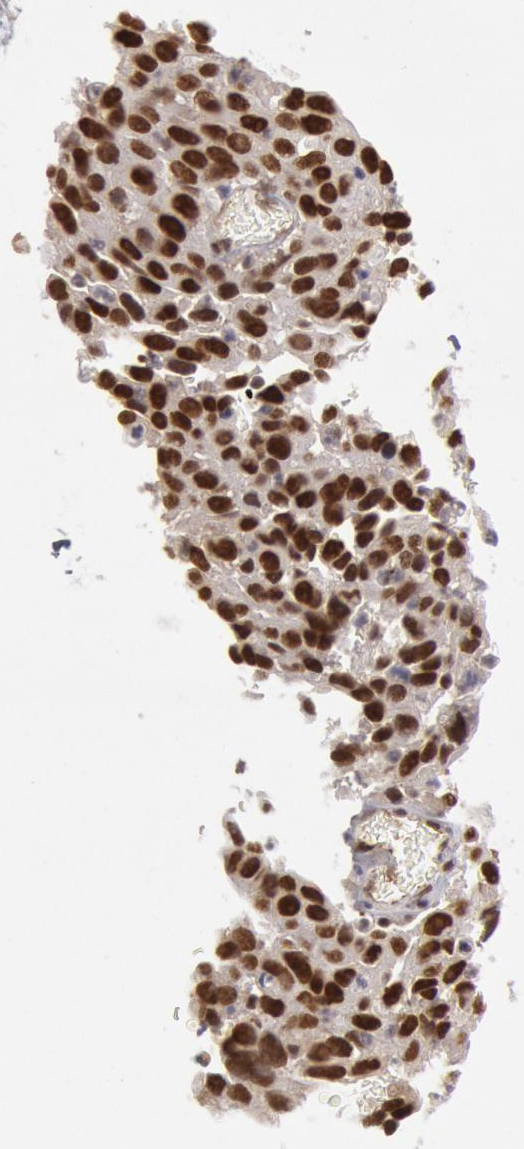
{"staining": {"intensity": "moderate", "quantity": ">75%", "location": "nuclear"}, "tissue": "lung cancer", "cell_type": "Tumor cells", "image_type": "cancer", "snomed": [{"axis": "morphology", "description": "Squamous cell carcinoma, NOS"}, {"axis": "topography", "description": "Lung"}], "caption": "A high-resolution micrograph shows immunohistochemistry (IHC) staining of lung cancer (squamous cell carcinoma), which displays moderate nuclear expression in approximately >75% of tumor cells.", "gene": "PPP4R3B", "patient": {"sex": "male", "age": 64}}